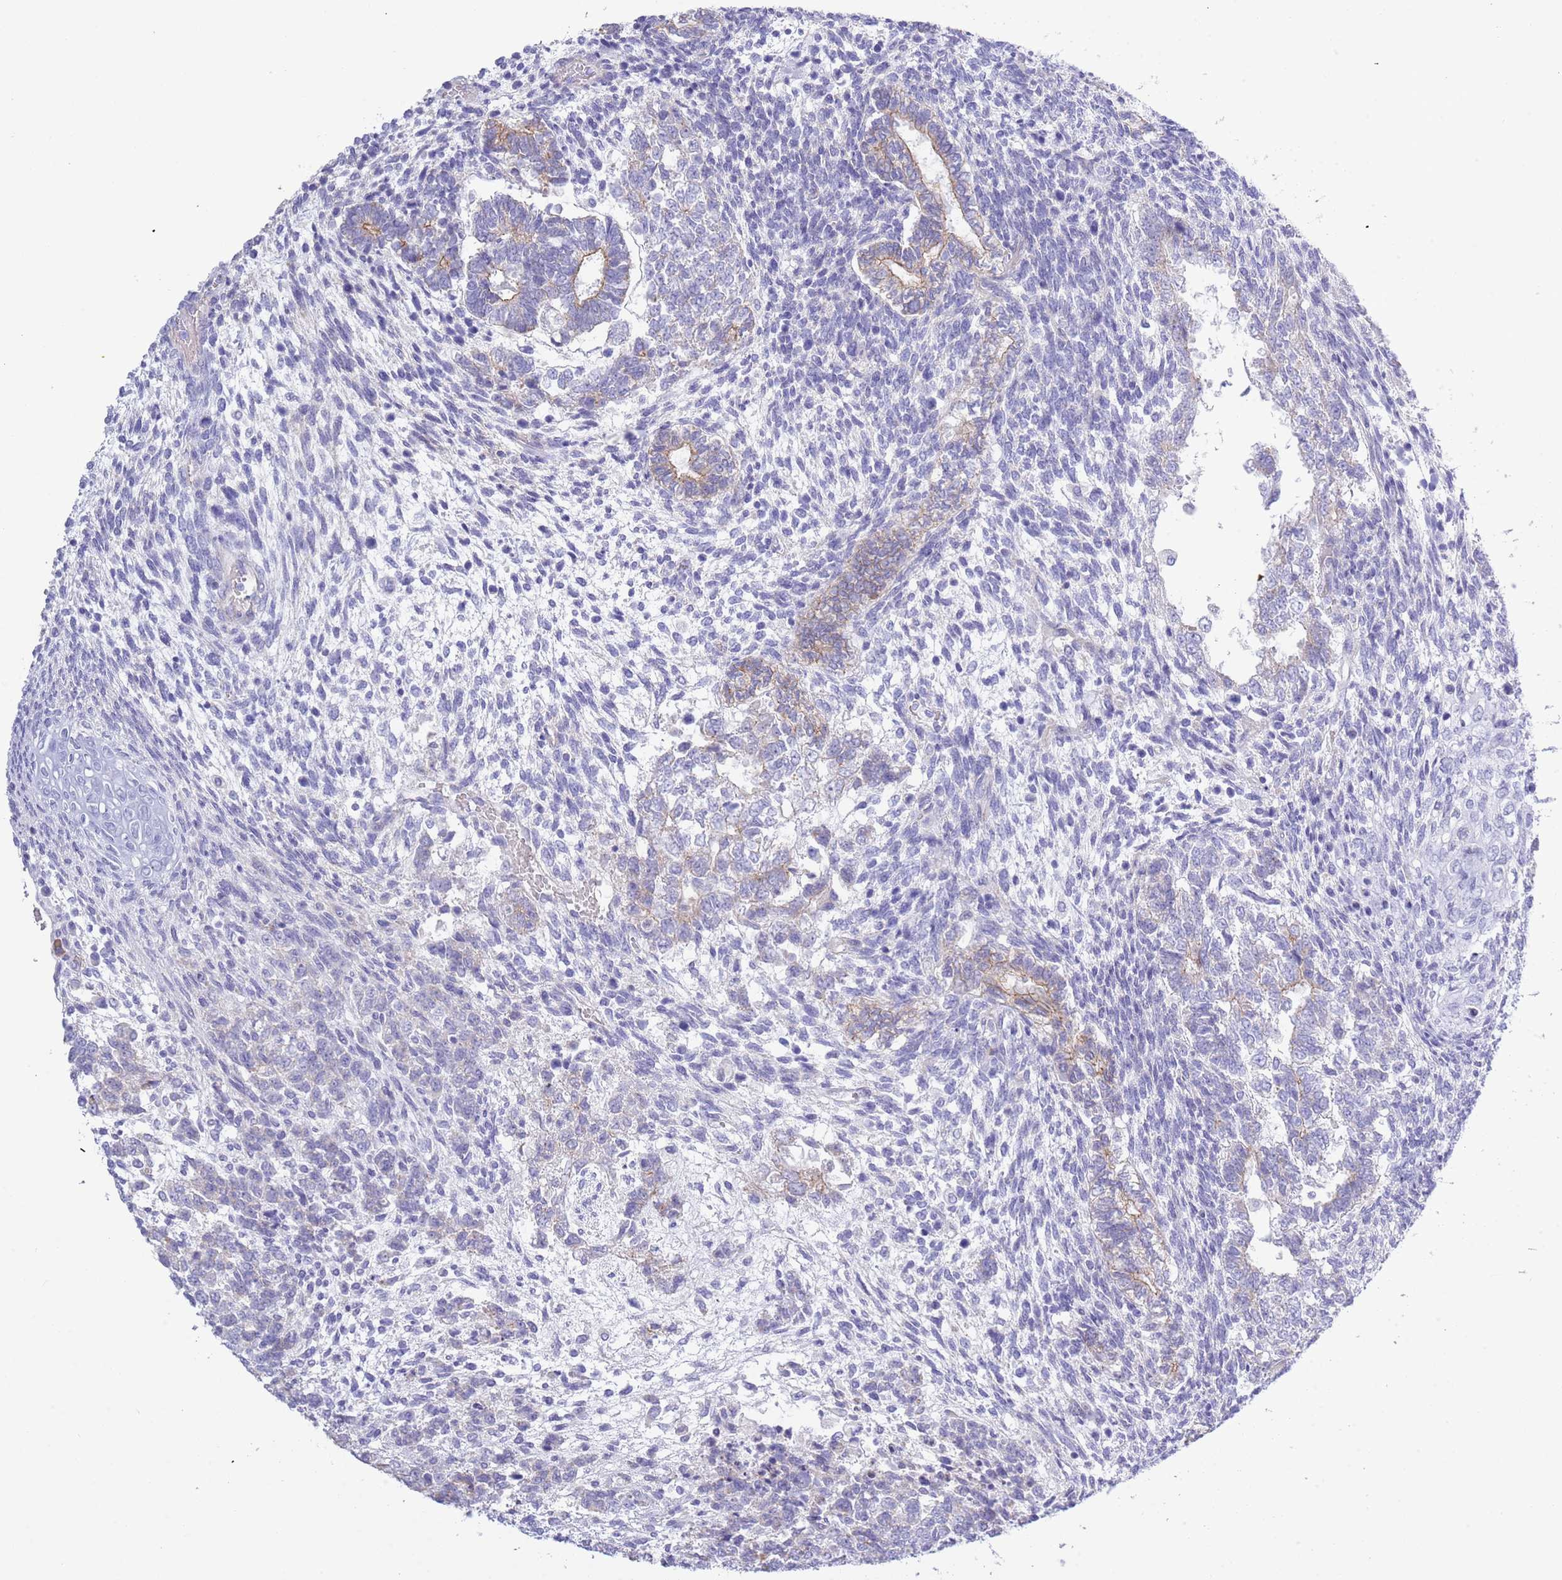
{"staining": {"intensity": "moderate", "quantity": "<25%", "location": "cytoplasmic/membranous"}, "tissue": "testis cancer", "cell_type": "Tumor cells", "image_type": "cancer", "snomed": [{"axis": "morphology", "description": "Carcinoma, Embryonal, NOS"}, {"axis": "topography", "description": "Testis"}], "caption": "This photomicrograph reveals testis cancer (embryonal carcinoma) stained with immunohistochemistry (IHC) to label a protein in brown. The cytoplasmic/membranous of tumor cells show moderate positivity for the protein. Nuclei are counter-stained blue.", "gene": "ACR", "patient": {"sex": "male", "age": 23}}